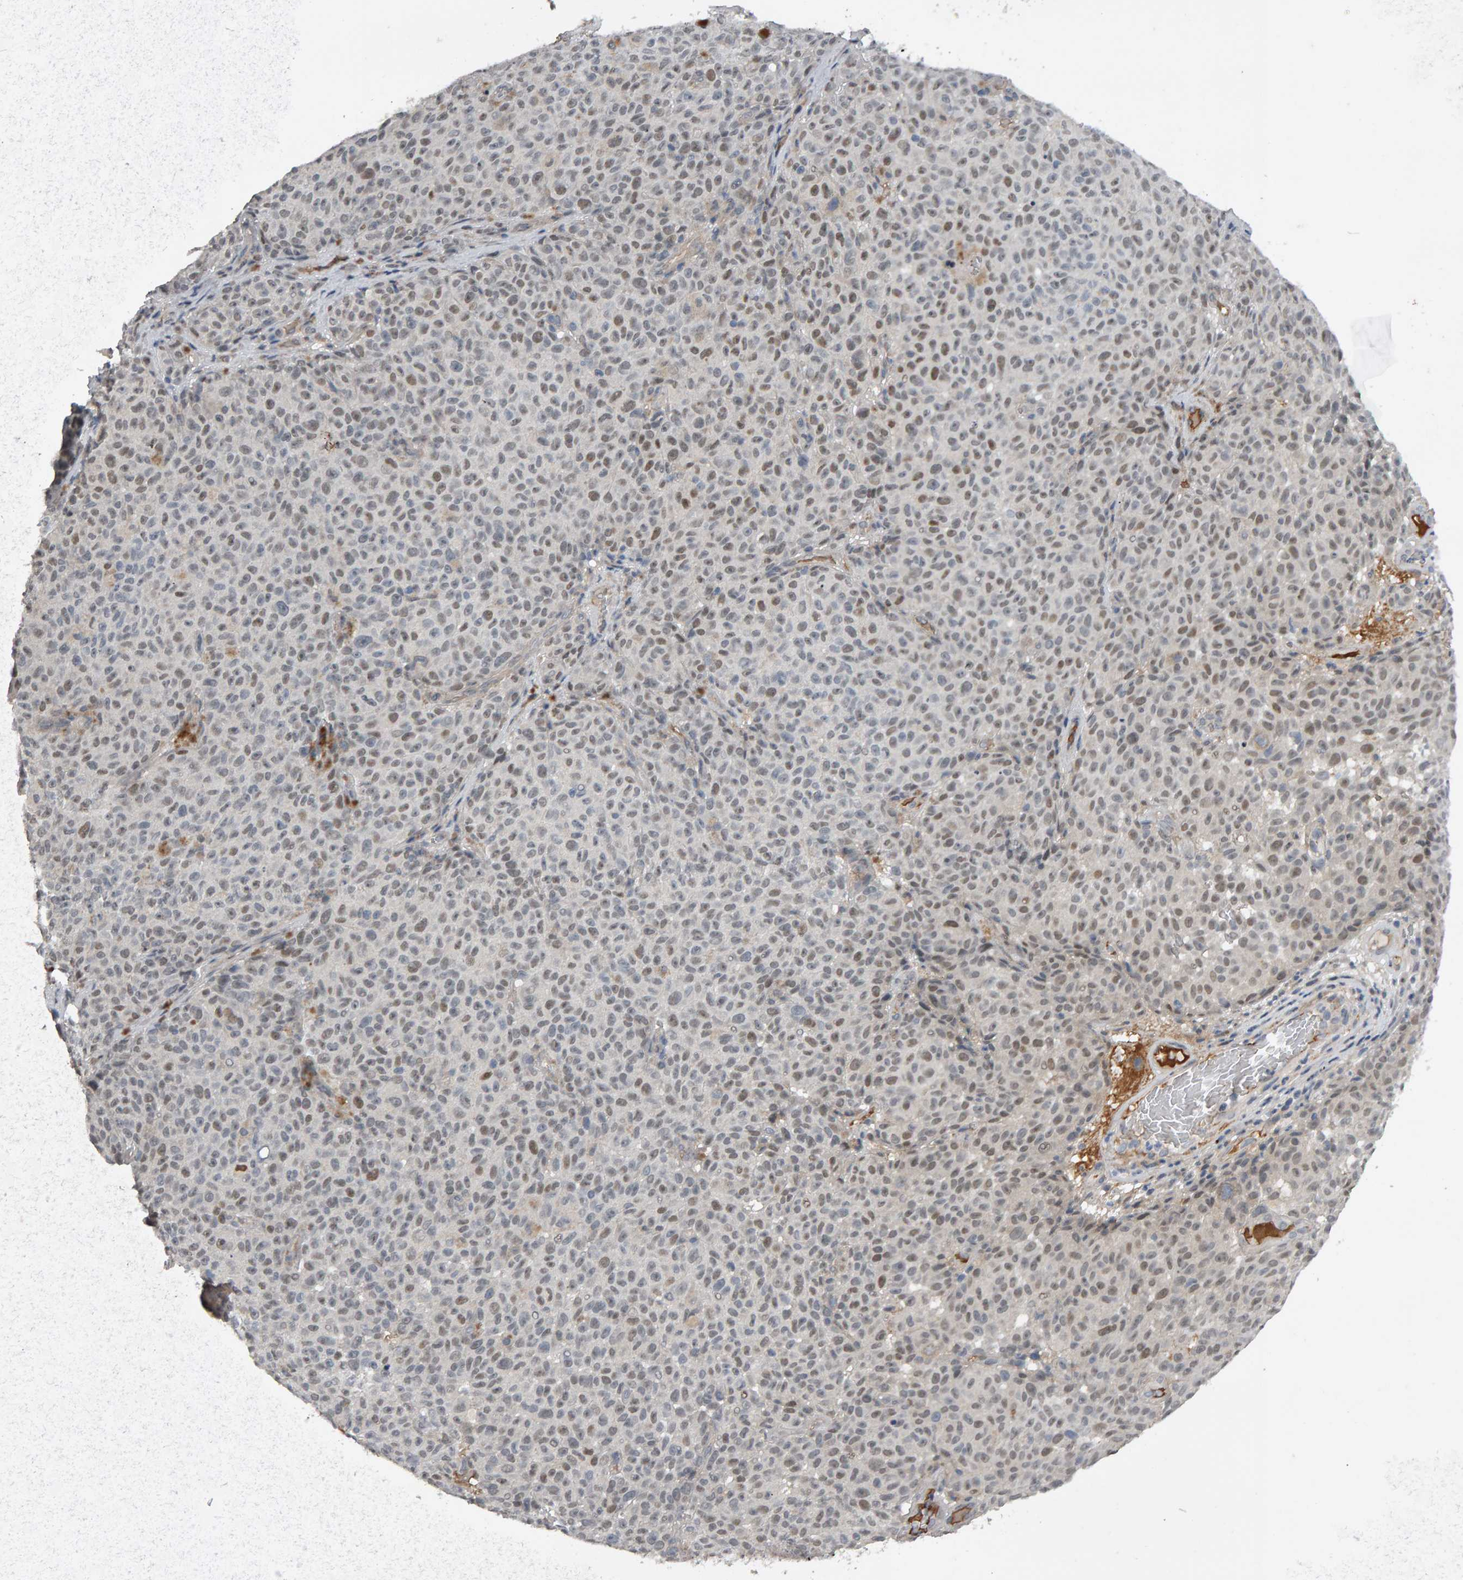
{"staining": {"intensity": "weak", "quantity": ">75%", "location": "nuclear"}, "tissue": "melanoma", "cell_type": "Tumor cells", "image_type": "cancer", "snomed": [{"axis": "morphology", "description": "Malignant melanoma, NOS"}, {"axis": "topography", "description": "Skin"}], "caption": "Brown immunohistochemical staining in malignant melanoma exhibits weak nuclear positivity in approximately >75% of tumor cells.", "gene": "IPO8", "patient": {"sex": "female", "age": 82}}